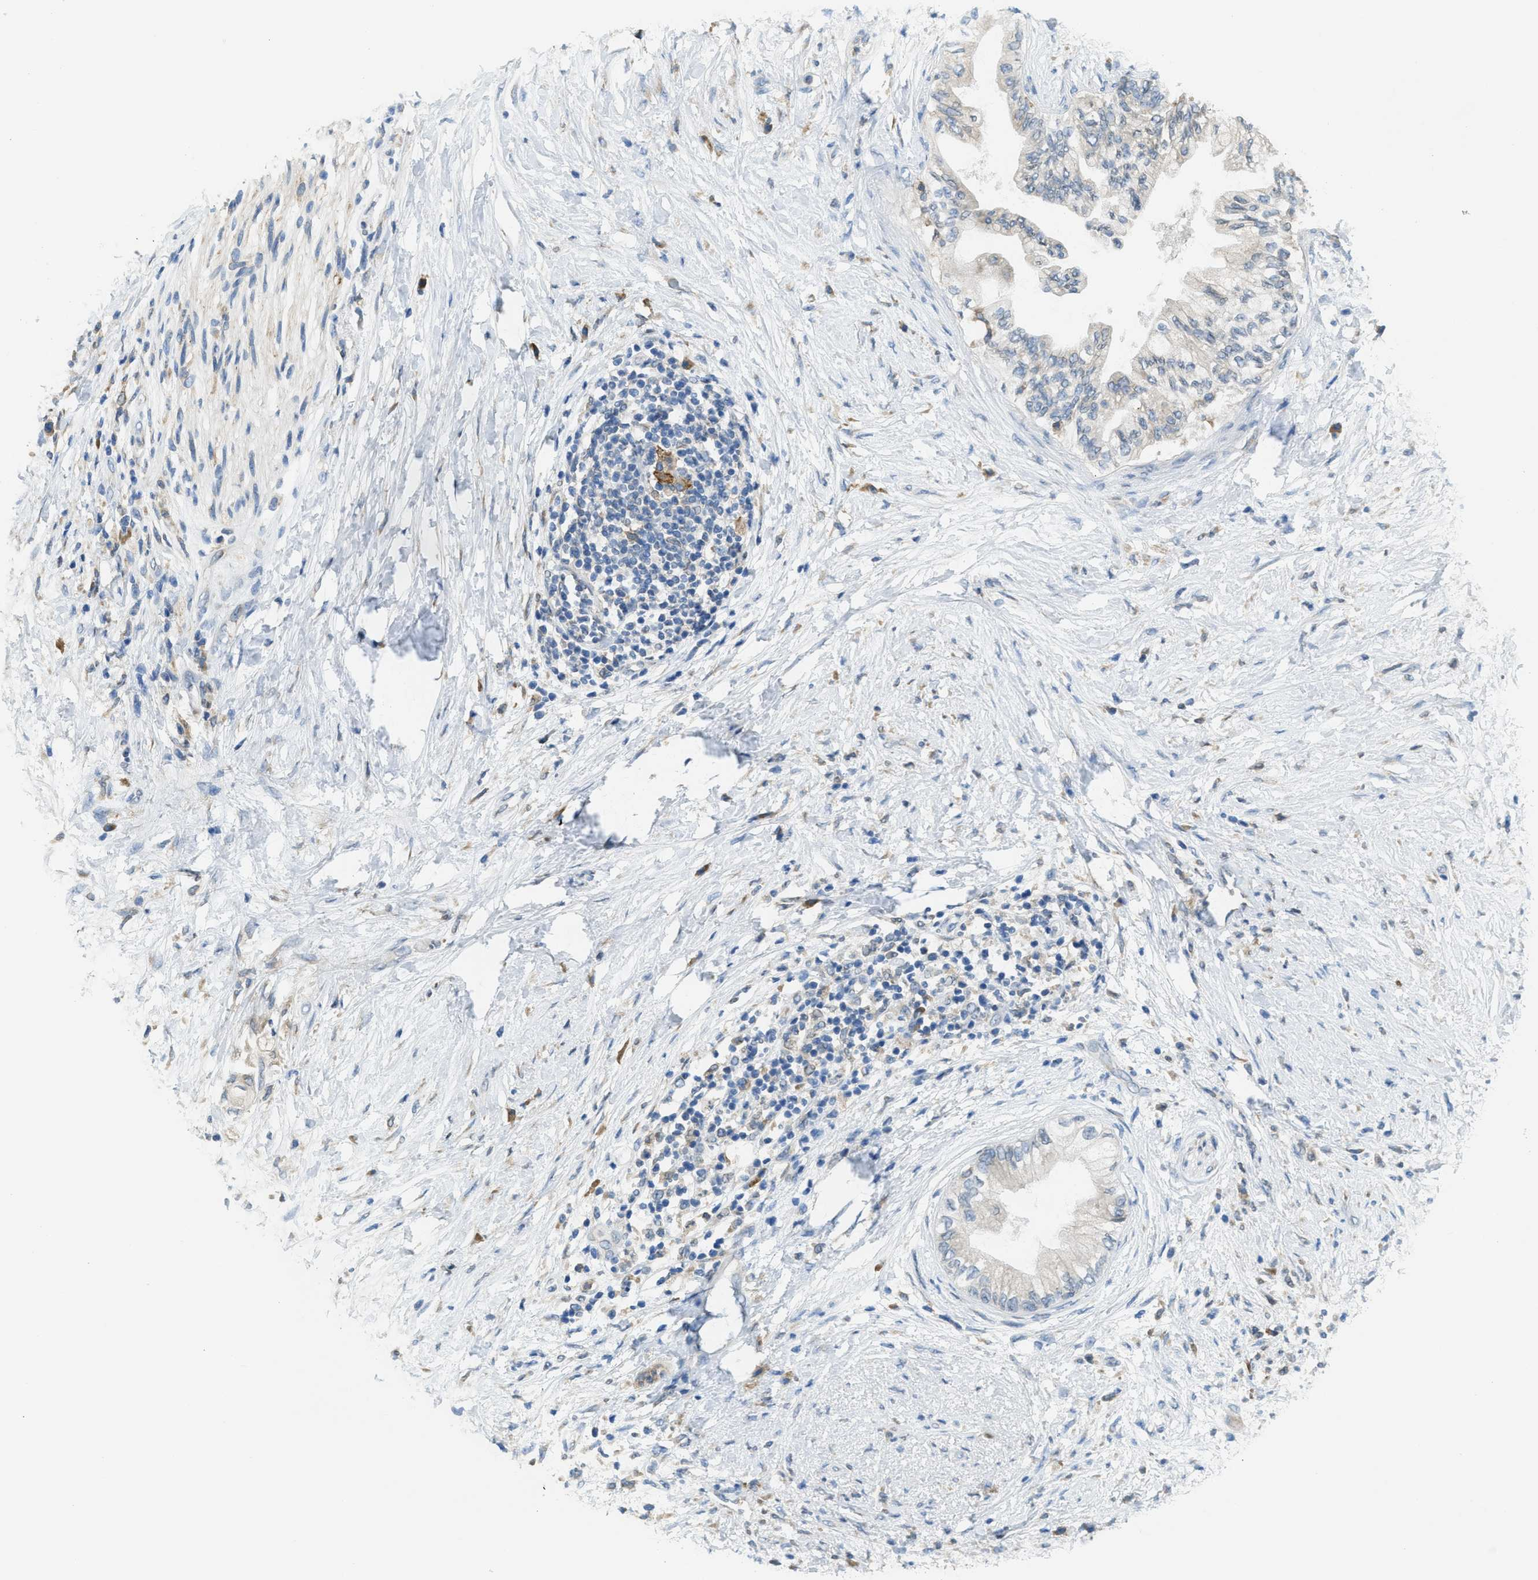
{"staining": {"intensity": "negative", "quantity": "none", "location": "none"}, "tissue": "pancreatic cancer", "cell_type": "Tumor cells", "image_type": "cancer", "snomed": [{"axis": "morphology", "description": "Normal tissue, NOS"}, {"axis": "morphology", "description": "Adenocarcinoma, NOS"}, {"axis": "topography", "description": "Pancreas"}, {"axis": "topography", "description": "Duodenum"}], "caption": "Tumor cells are negative for protein expression in human pancreatic cancer.", "gene": "MPDU1", "patient": {"sex": "female", "age": 60}}